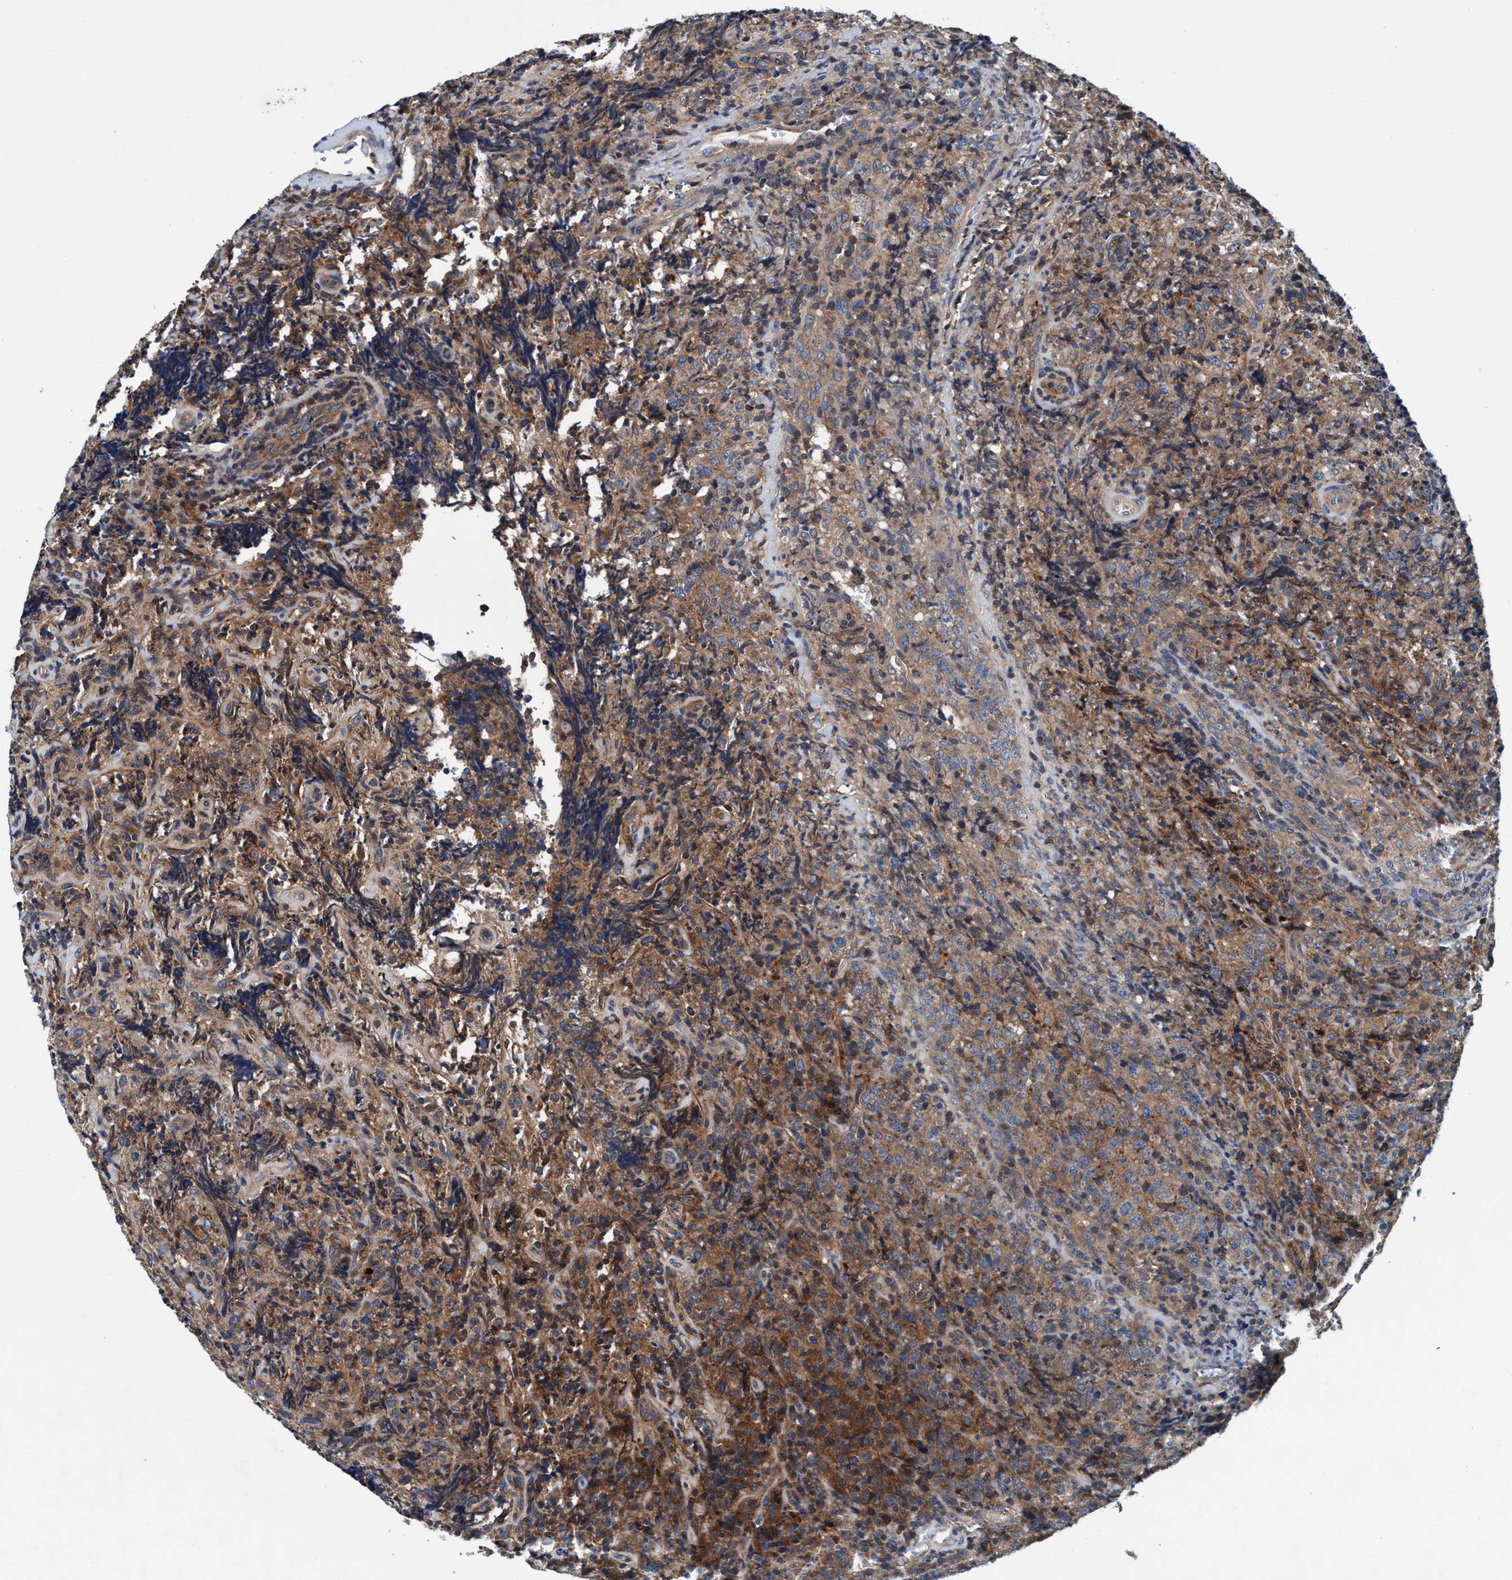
{"staining": {"intensity": "moderate", "quantity": ">75%", "location": "cytoplasmic/membranous"}, "tissue": "lymphoma", "cell_type": "Tumor cells", "image_type": "cancer", "snomed": [{"axis": "morphology", "description": "Malignant lymphoma, non-Hodgkin's type, High grade"}, {"axis": "topography", "description": "Tonsil"}], "caption": "Moderate cytoplasmic/membranous staining for a protein is identified in about >75% of tumor cells of malignant lymphoma, non-Hodgkin's type (high-grade) using IHC.", "gene": "ENDOG", "patient": {"sex": "female", "age": 36}}